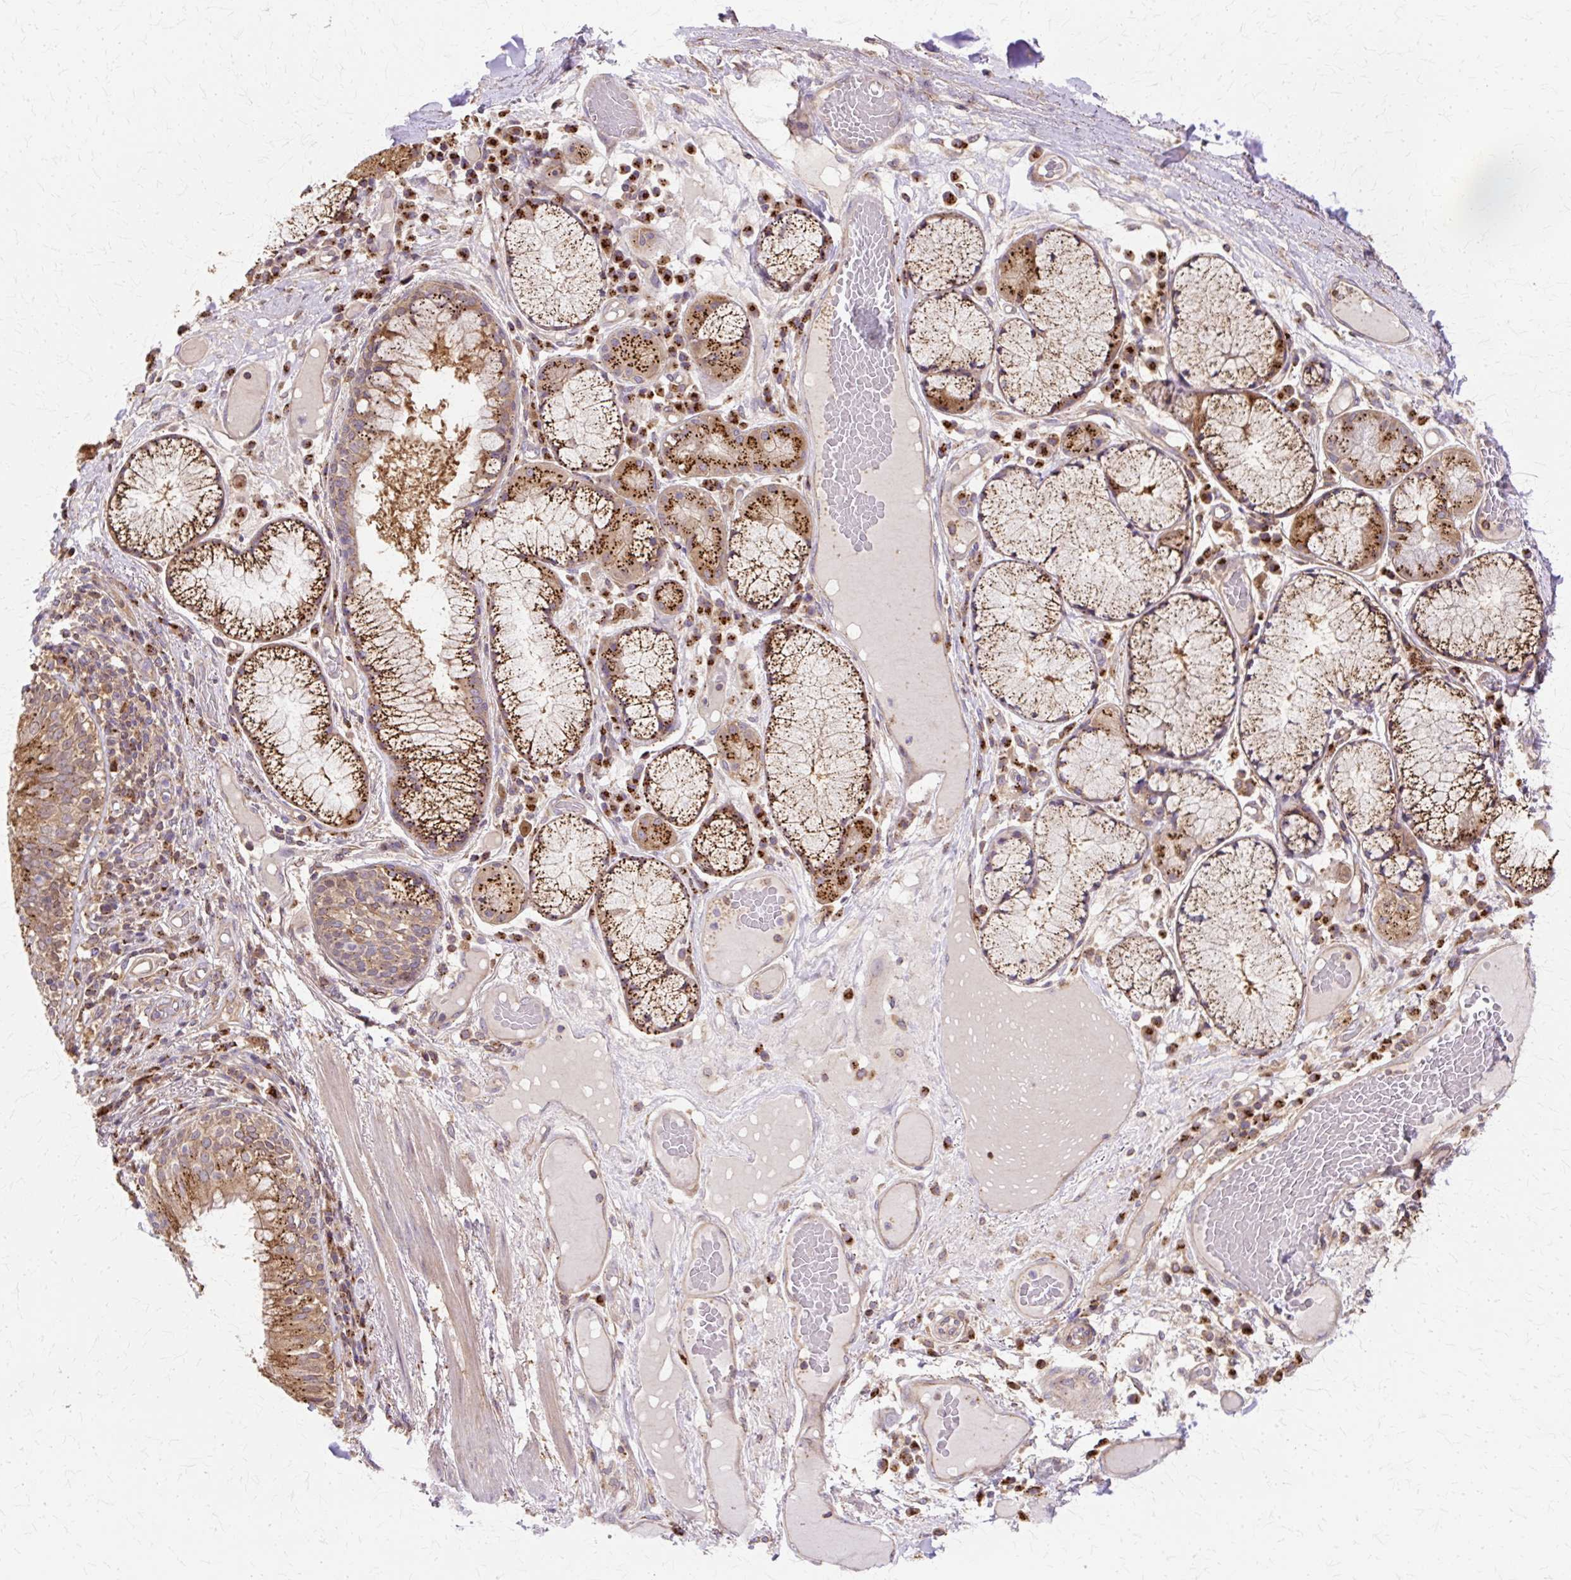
{"staining": {"intensity": "strong", "quantity": ">75%", "location": "cytoplasmic/membranous"}, "tissue": "soft tissue", "cell_type": "Chondrocytes", "image_type": "normal", "snomed": [{"axis": "morphology", "description": "Normal tissue, NOS"}, {"axis": "topography", "description": "Cartilage tissue"}, {"axis": "topography", "description": "Bronchus"}], "caption": "A brown stain labels strong cytoplasmic/membranous staining of a protein in chondrocytes of normal human soft tissue. The staining was performed using DAB (3,3'-diaminobenzidine) to visualize the protein expression in brown, while the nuclei were stained in blue with hematoxylin (Magnification: 20x).", "gene": "COPB1", "patient": {"sex": "male", "age": 56}}